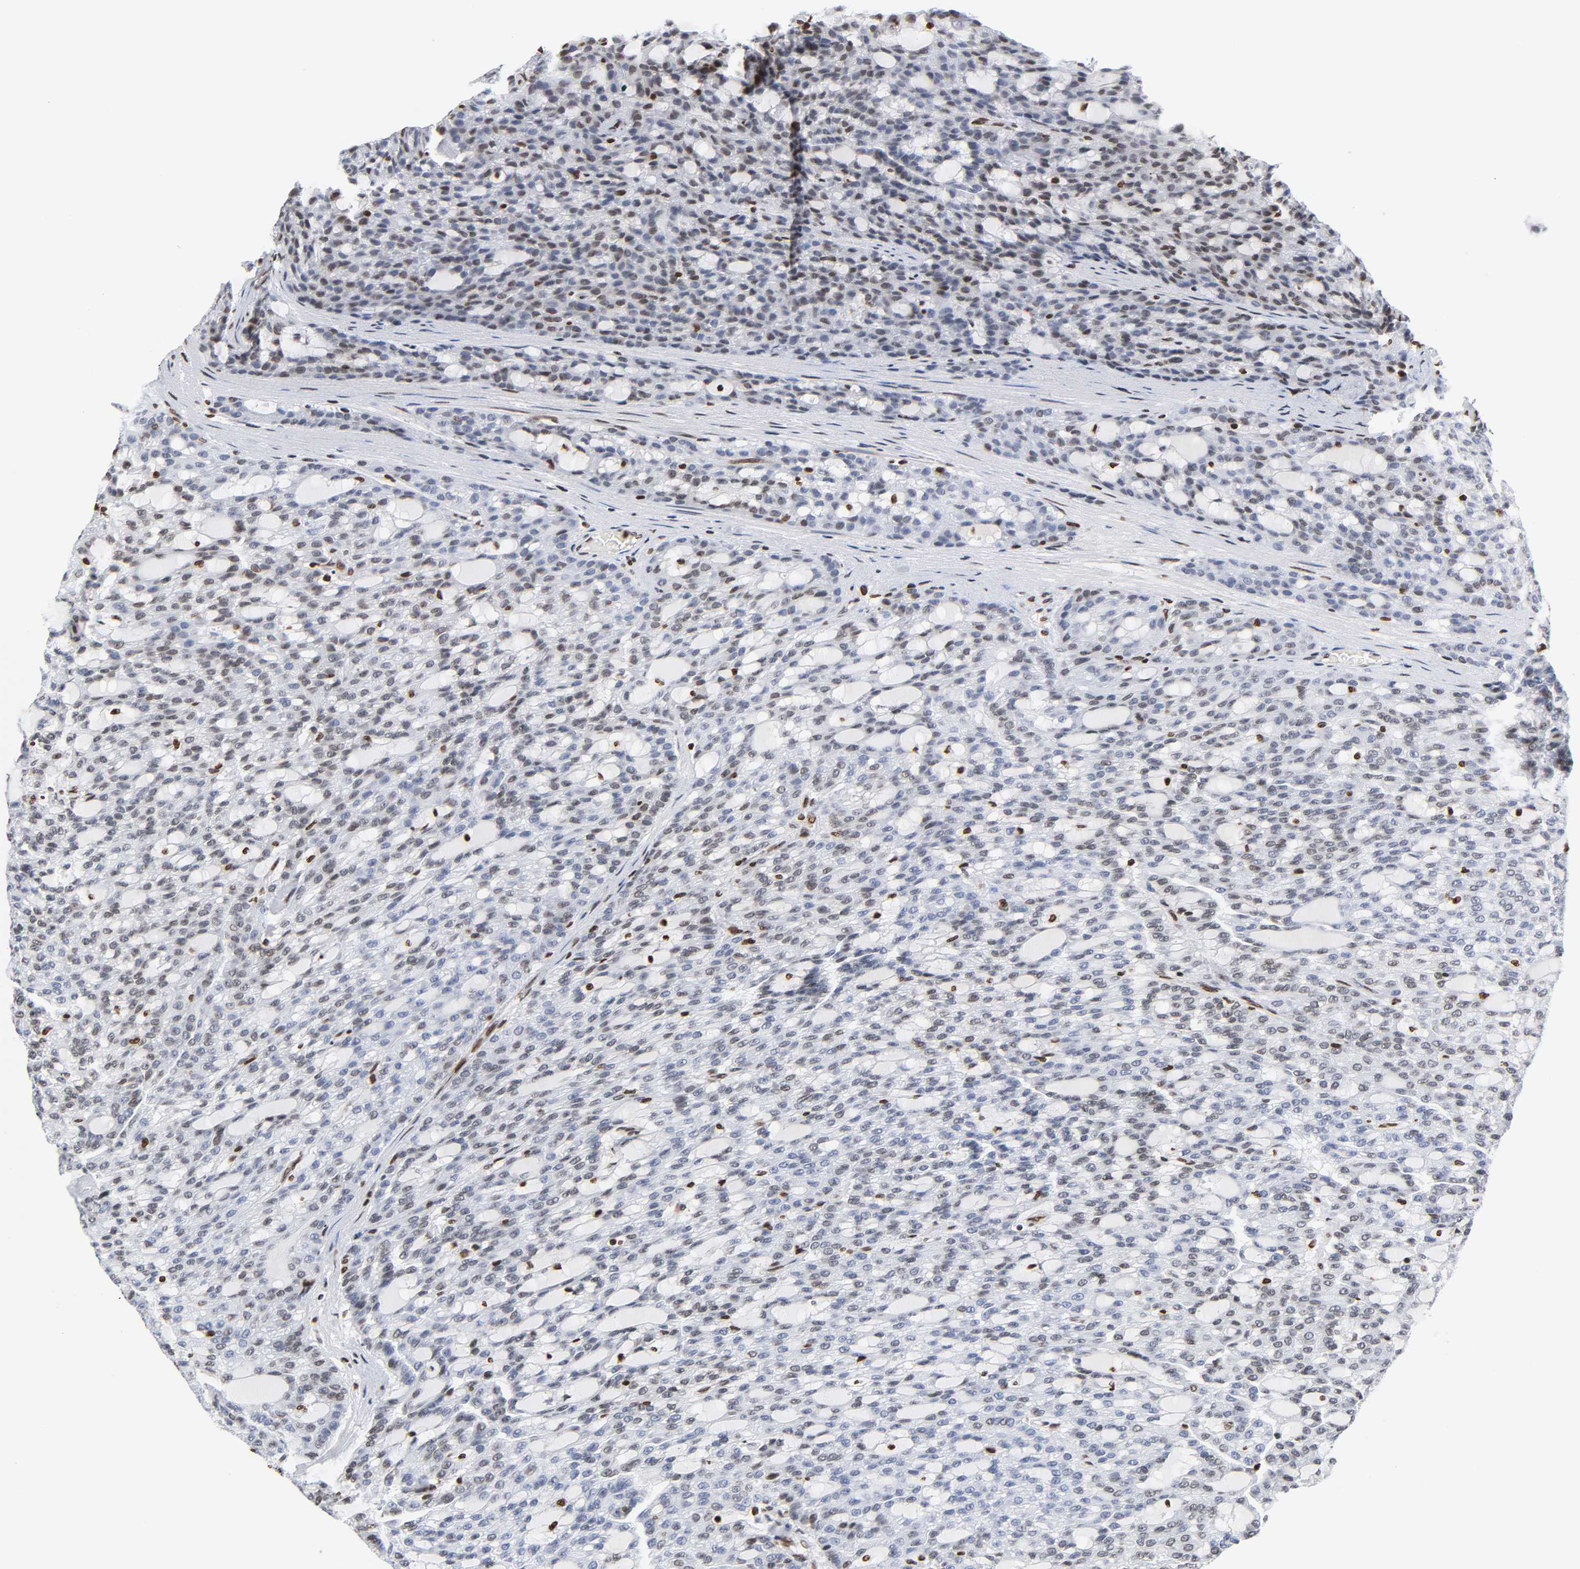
{"staining": {"intensity": "moderate", "quantity": "25%-75%", "location": "nuclear"}, "tissue": "renal cancer", "cell_type": "Tumor cells", "image_type": "cancer", "snomed": [{"axis": "morphology", "description": "Adenocarcinoma, NOS"}, {"axis": "topography", "description": "Kidney"}], "caption": "An immunohistochemistry (IHC) micrograph of tumor tissue is shown. Protein staining in brown shows moderate nuclear positivity in adenocarcinoma (renal) within tumor cells.", "gene": "HOXA6", "patient": {"sex": "male", "age": 63}}